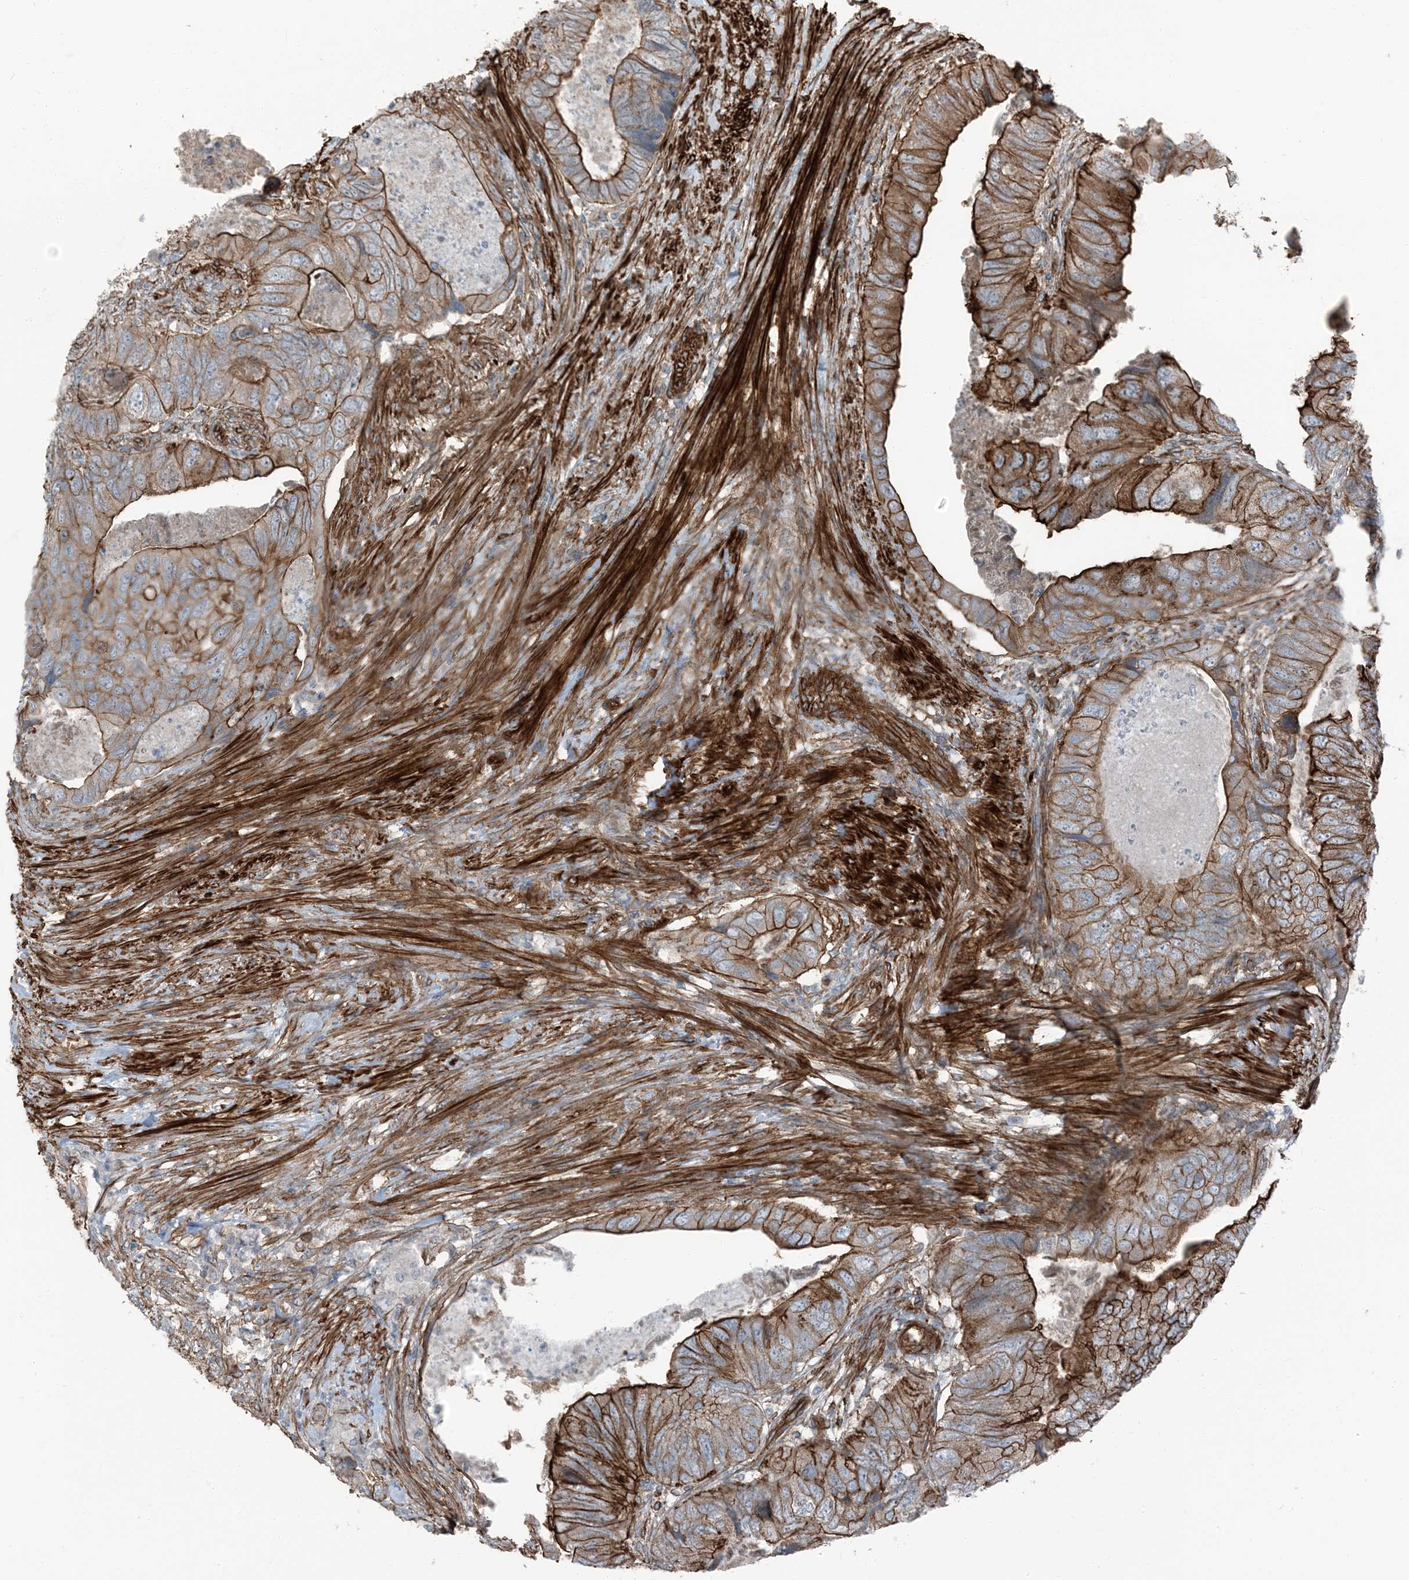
{"staining": {"intensity": "strong", "quantity": "25%-75%", "location": "cytoplasmic/membranous"}, "tissue": "colorectal cancer", "cell_type": "Tumor cells", "image_type": "cancer", "snomed": [{"axis": "morphology", "description": "Adenocarcinoma, NOS"}, {"axis": "topography", "description": "Rectum"}], "caption": "The image reveals immunohistochemical staining of colorectal cancer (adenocarcinoma). There is strong cytoplasmic/membranous staining is present in about 25%-75% of tumor cells.", "gene": "ZFP90", "patient": {"sex": "male", "age": 63}}